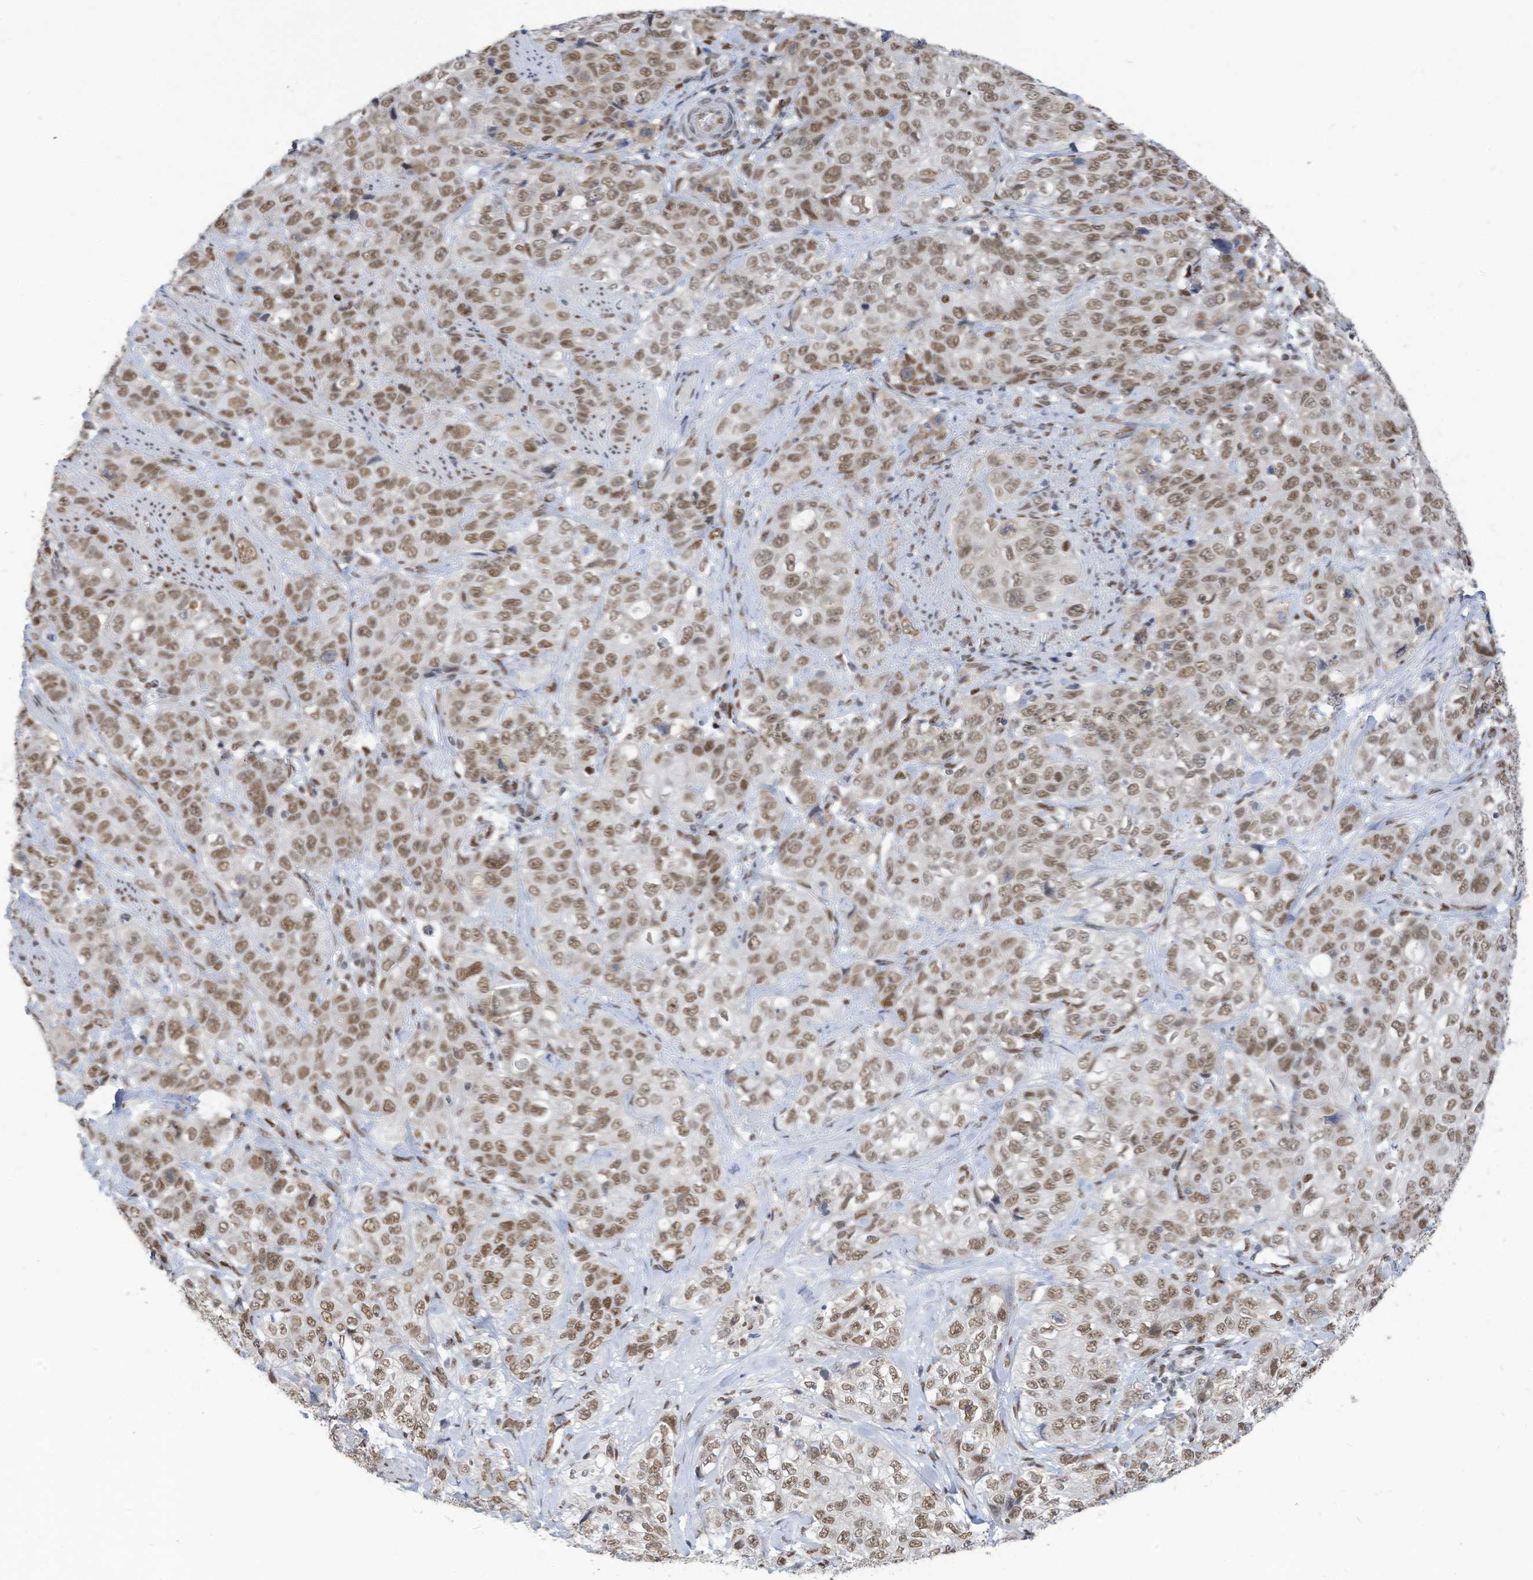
{"staining": {"intensity": "moderate", "quantity": ">75%", "location": "nuclear"}, "tissue": "stomach cancer", "cell_type": "Tumor cells", "image_type": "cancer", "snomed": [{"axis": "morphology", "description": "Adenocarcinoma, NOS"}, {"axis": "topography", "description": "Stomach"}], "caption": "DAB immunohistochemical staining of human stomach cancer displays moderate nuclear protein positivity in approximately >75% of tumor cells.", "gene": "KHSRP", "patient": {"sex": "male", "age": 48}}